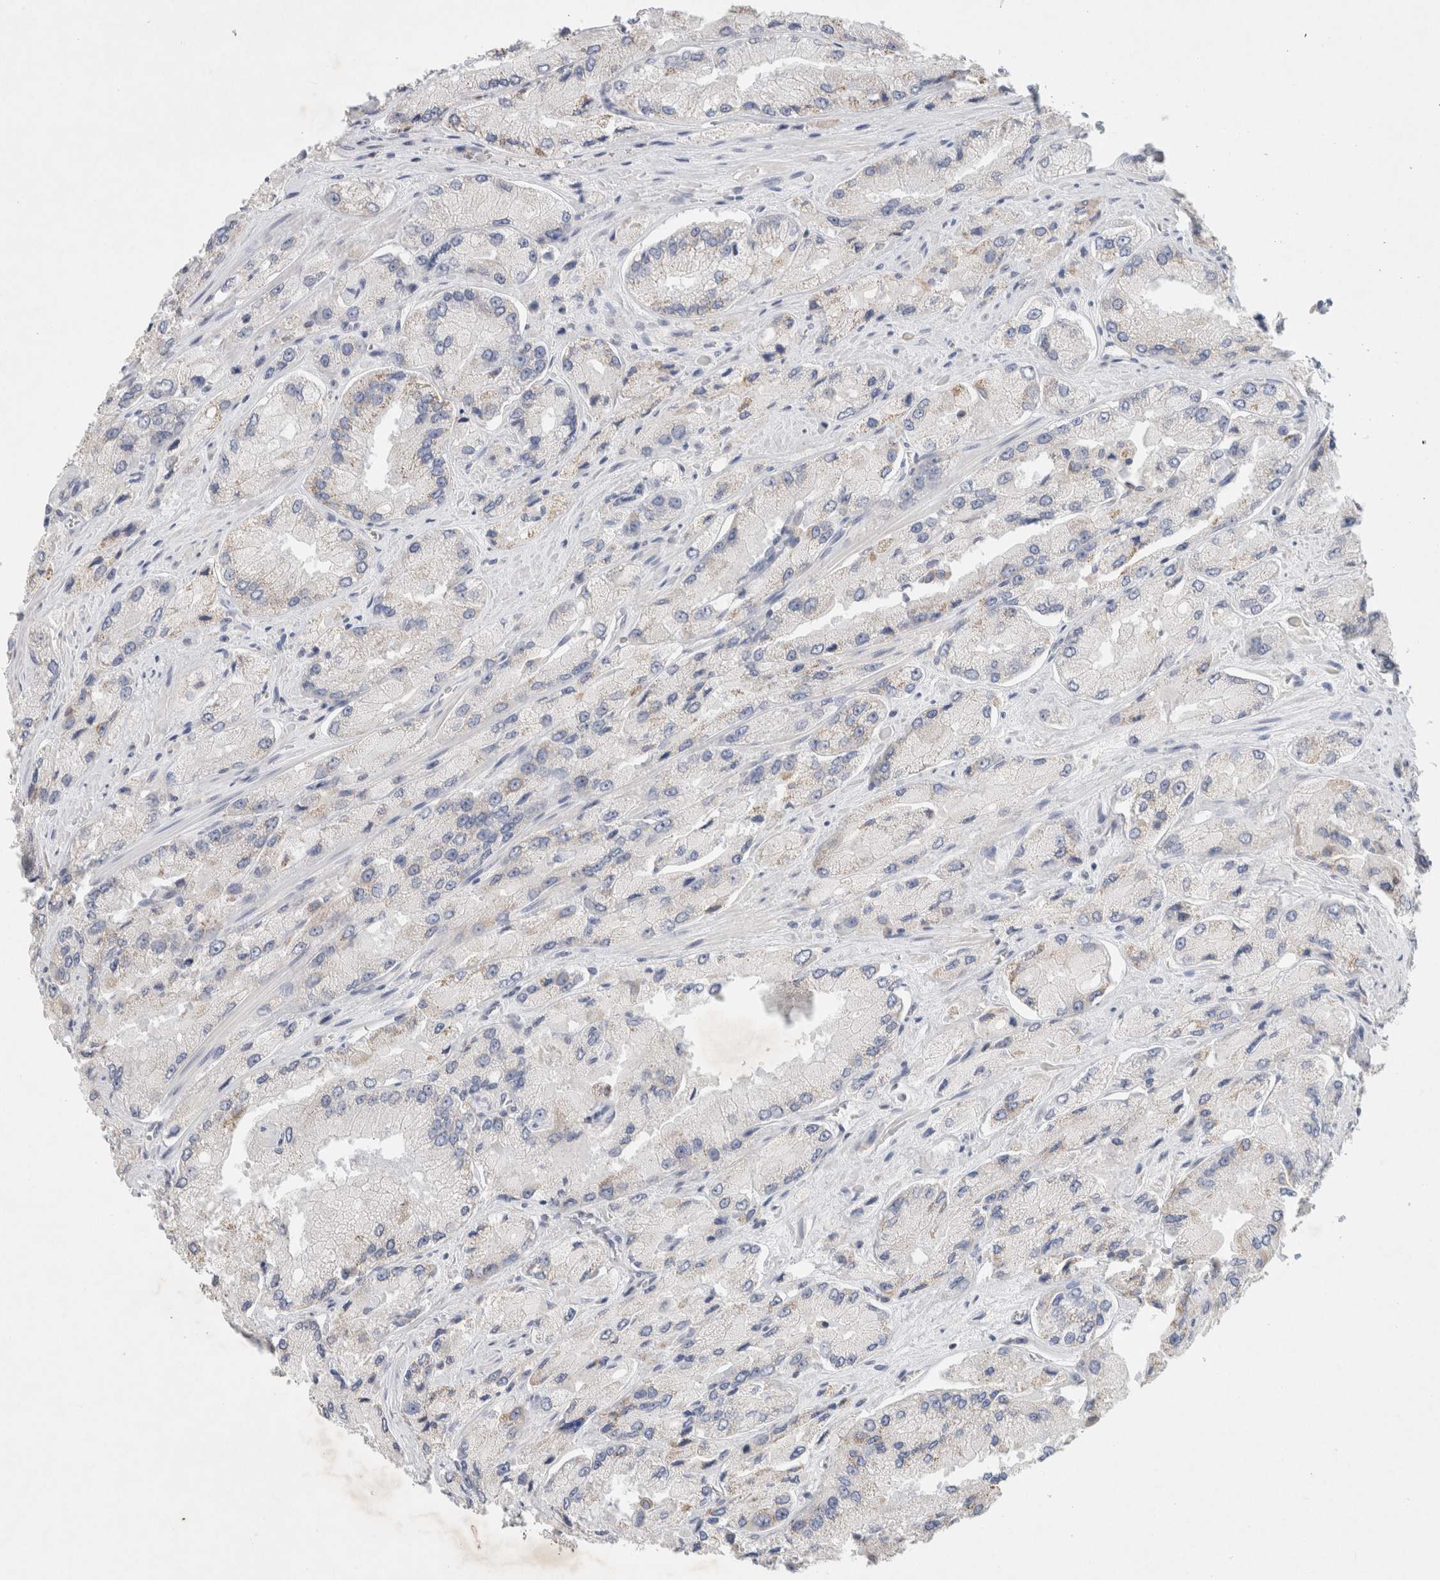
{"staining": {"intensity": "negative", "quantity": "none", "location": "none"}, "tissue": "prostate cancer", "cell_type": "Tumor cells", "image_type": "cancer", "snomed": [{"axis": "morphology", "description": "Adenocarcinoma, High grade"}, {"axis": "topography", "description": "Prostate"}], "caption": "IHC histopathology image of neoplastic tissue: prostate cancer (adenocarcinoma (high-grade)) stained with DAB reveals no significant protein expression in tumor cells.", "gene": "MPP2", "patient": {"sex": "male", "age": 58}}